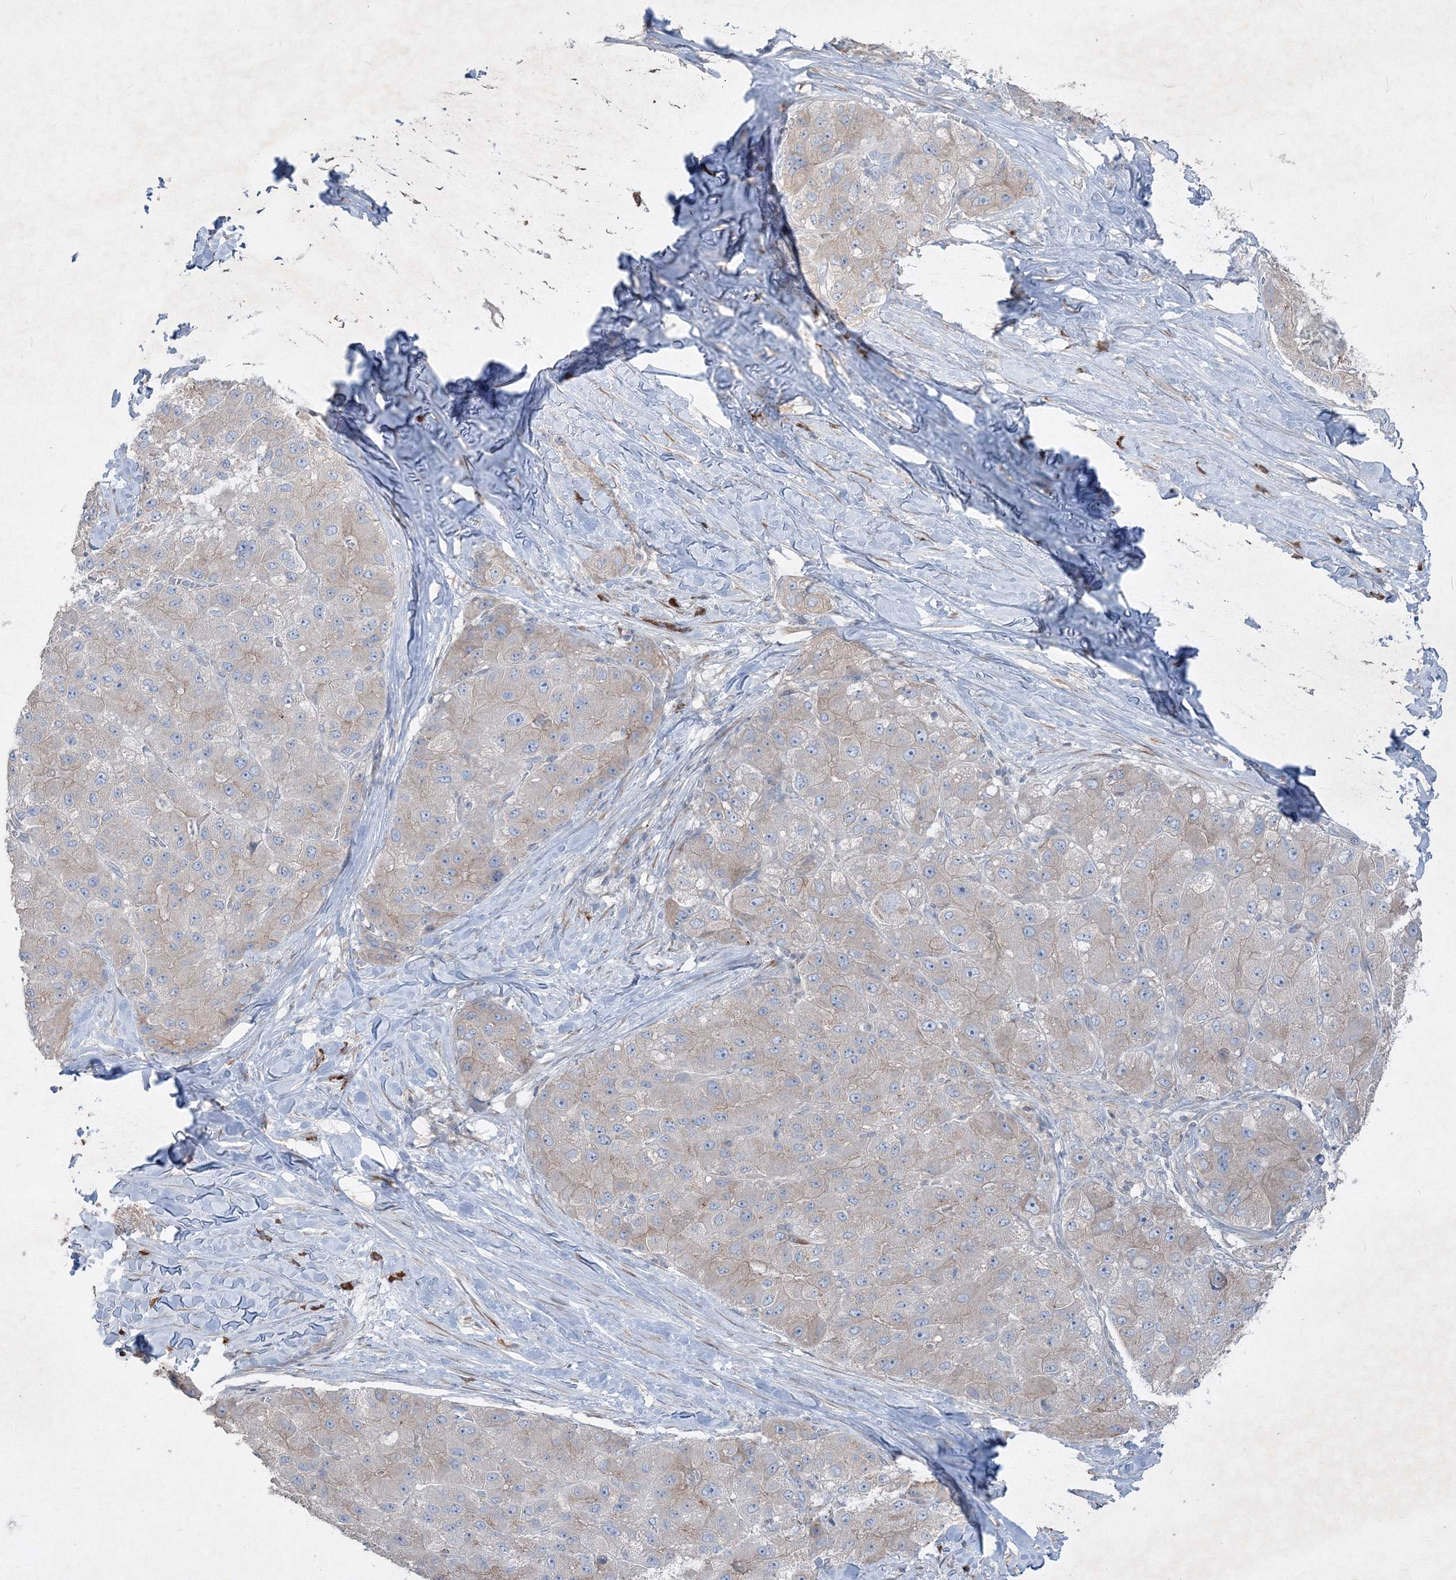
{"staining": {"intensity": "weak", "quantity": "25%-75%", "location": "cytoplasmic/membranous"}, "tissue": "liver cancer", "cell_type": "Tumor cells", "image_type": "cancer", "snomed": [{"axis": "morphology", "description": "Carcinoma, Hepatocellular, NOS"}, {"axis": "topography", "description": "Liver"}], "caption": "Immunohistochemistry histopathology image of neoplastic tissue: hepatocellular carcinoma (liver) stained using immunohistochemistry demonstrates low levels of weak protein expression localized specifically in the cytoplasmic/membranous of tumor cells, appearing as a cytoplasmic/membranous brown color.", "gene": "IFNAR1", "patient": {"sex": "male", "age": 80}}